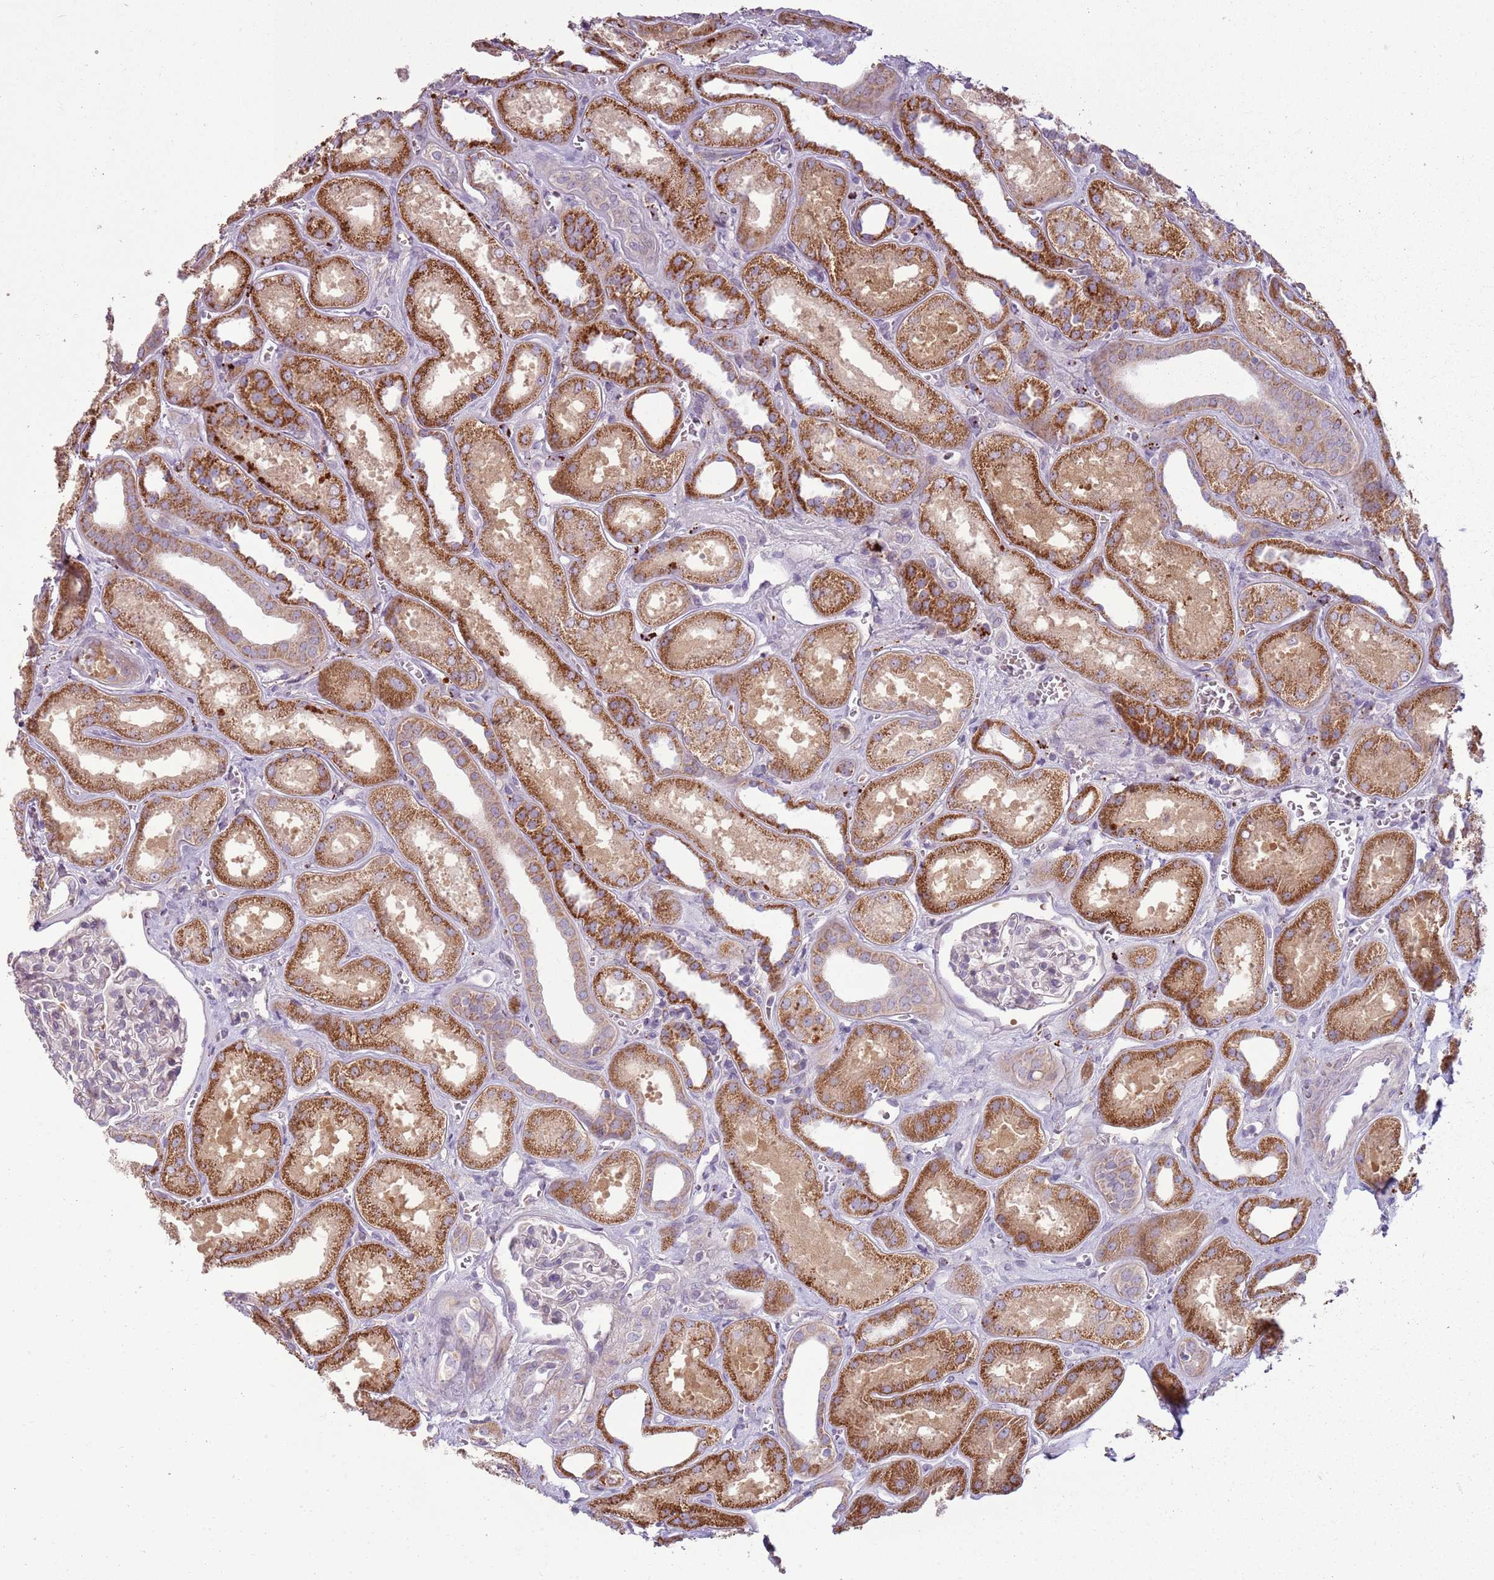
{"staining": {"intensity": "negative", "quantity": "none", "location": "none"}, "tissue": "kidney", "cell_type": "Cells in glomeruli", "image_type": "normal", "snomed": [{"axis": "morphology", "description": "Normal tissue, NOS"}, {"axis": "morphology", "description": "Adenocarcinoma, NOS"}, {"axis": "topography", "description": "Kidney"}], "caption": "Immunohistochemical staining of normal human kidney demonstrates no significant positivity in cells in glomeruli.", "gene": "ZNF530", "patient": {"sex": "female", "age": 68}}